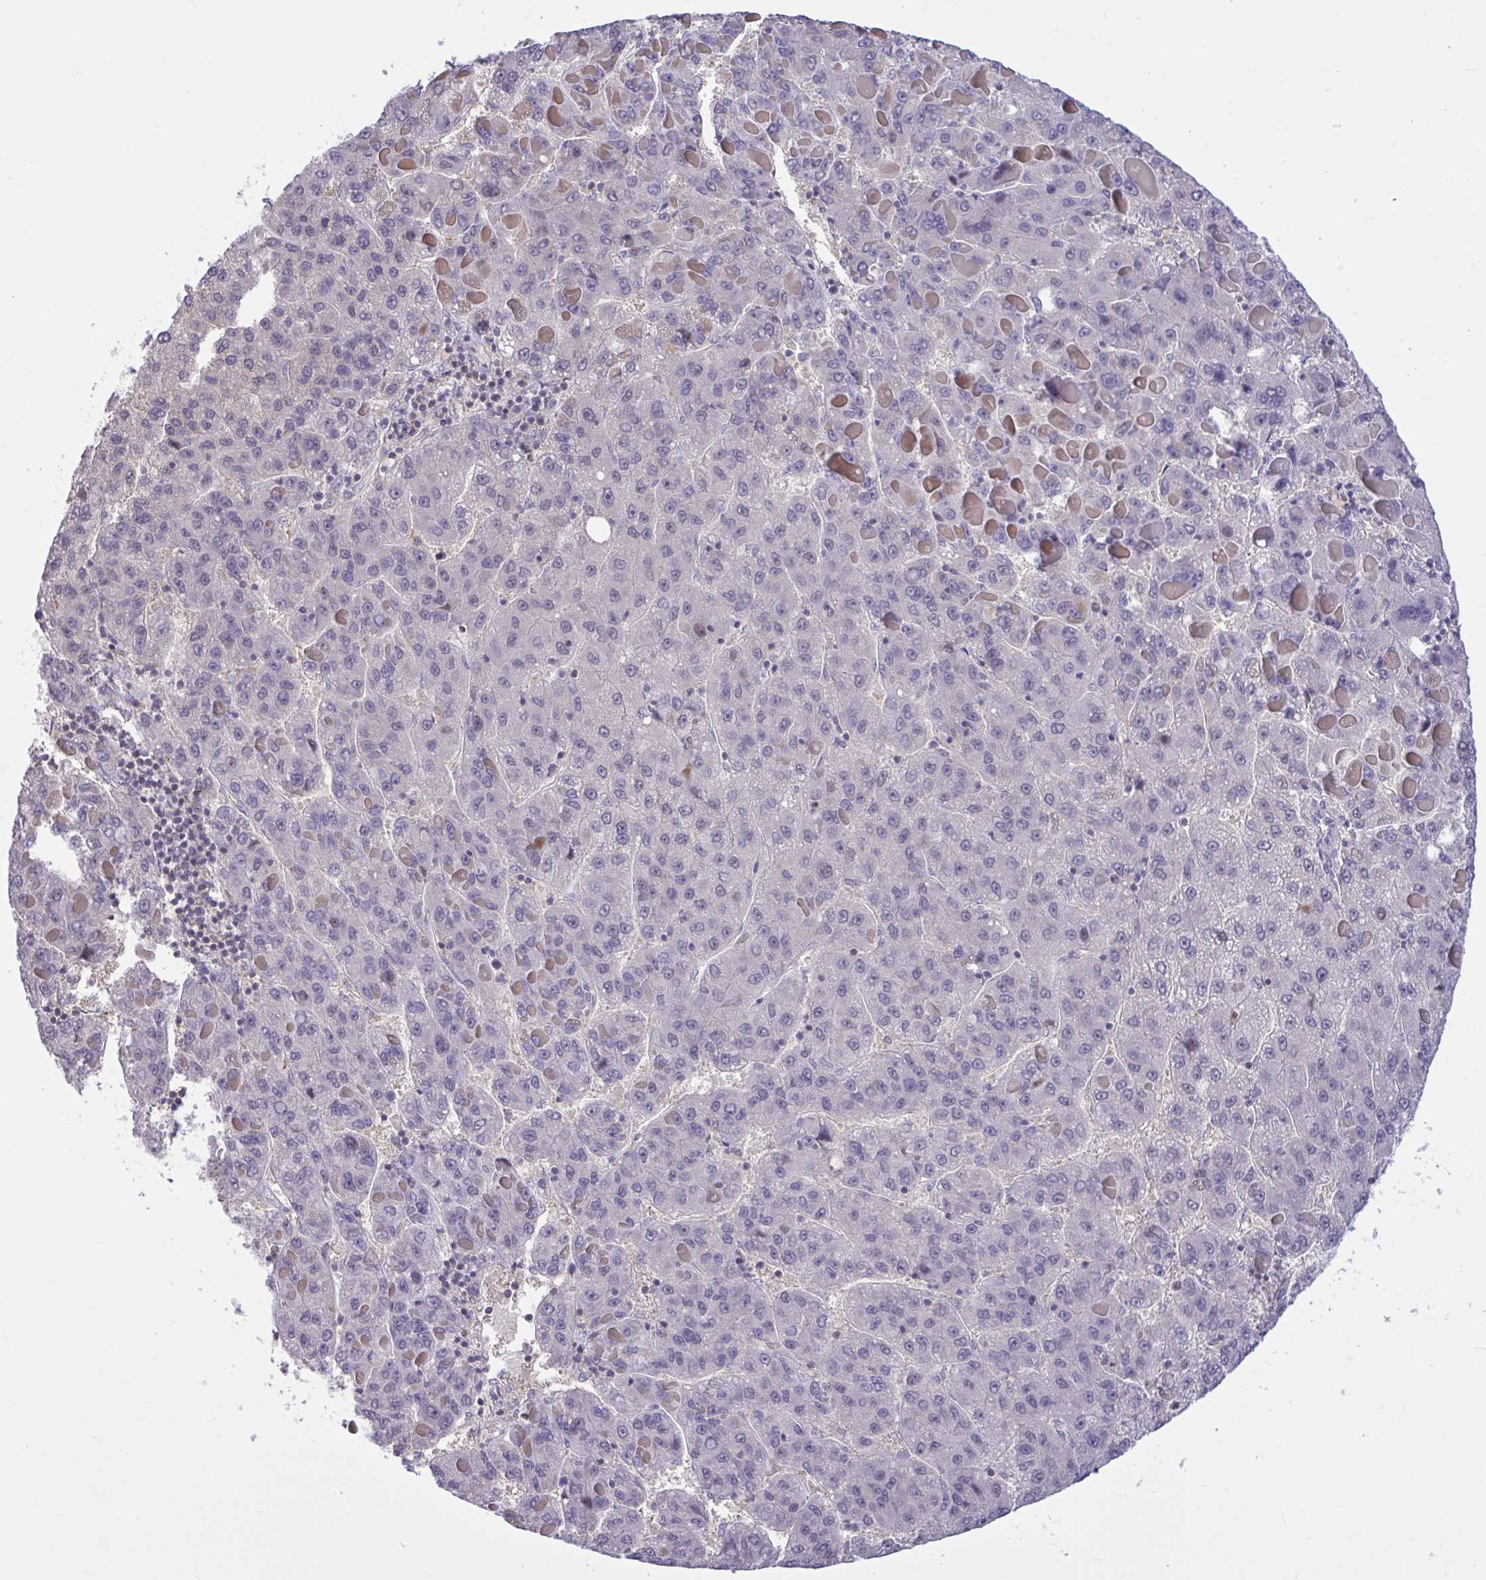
{"staining": {"intensity": "negative", "quantity": "none", "location": "none"}, "tissue": "liver cancer", "cell_type": "Tumor cells", "image_type": "cancer", "snomed": [{"axis": "morphology", "description": "Carcinoma, Hepatocellular, NOS"}, {"axis": "topography", "description": "Liver"}], "caption": "The image demonstrates no significant expression in tumor cells of liver cancer (hepatocellular carcinoma). The staining is performed using DAB brown chromogen with nuclei counter-stained in using hematoxylin.", "gene": "RBL1", "patient": {"sex": "female", "age": 82}}